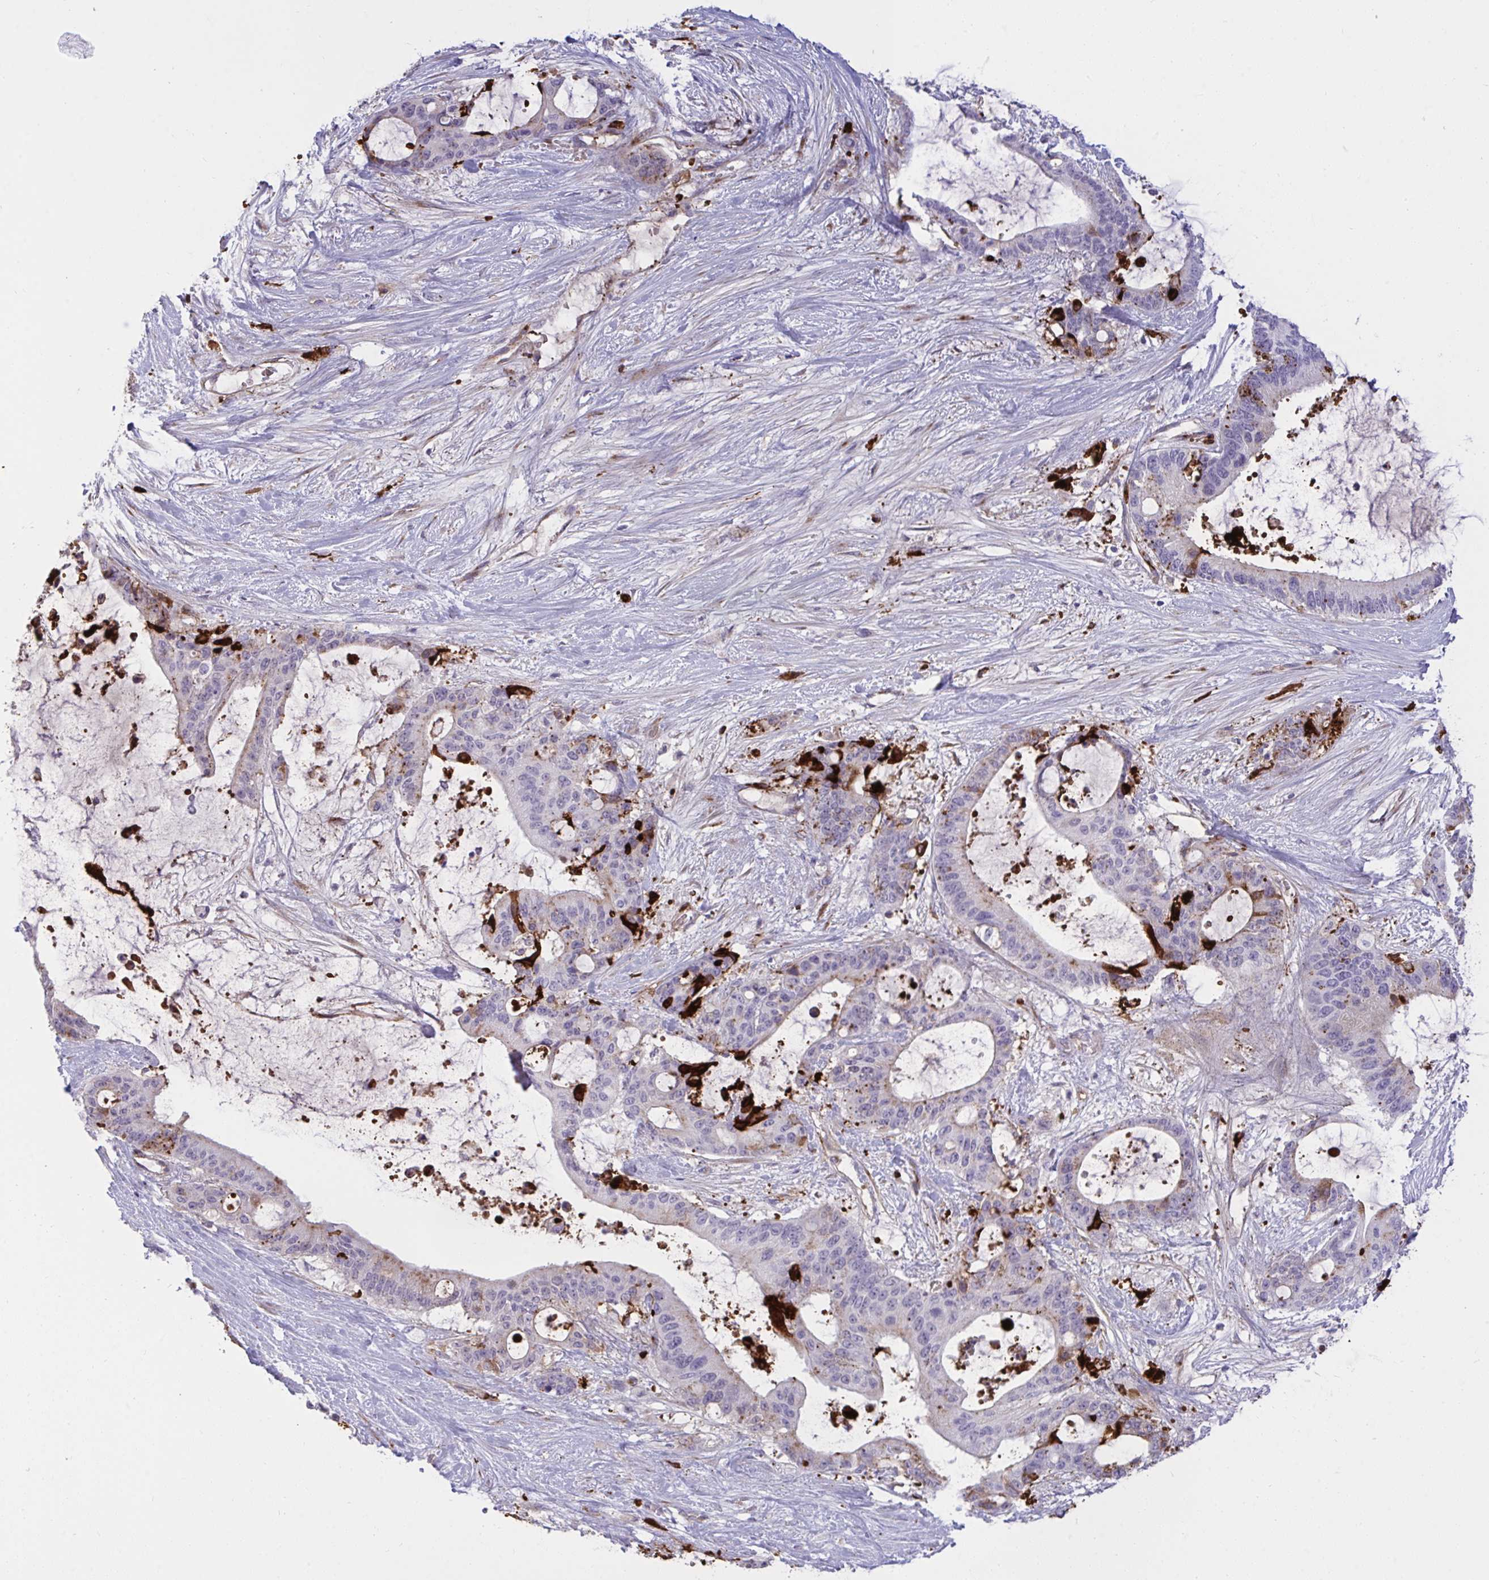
{"staining": {"intensity": "strong", "quantity": "<25%", "location": "cytoplasmic/membranous"}, "tissue": "liver cancer", "cell_type": "Tumor cells", "image_type": "cancer", "snomed": [{"axis": "morphology", "description": "Normal tissue, NOS"}, {"axis": "morphology", "description": "Cholangiocarcinoma"}, {"axis": "topography", "description": "Liver"}, {"axis": "topography", "description": "Peripheral nerve tissue"}], "caption": "Protein staining of liver cancer tissue demonstrates strong cytoplasmic/membranous staining in about <25% of tumor cells. Nuclei are stained in blue.", "gene": "F2", "patient": {"sex": "female", "age": 73}}